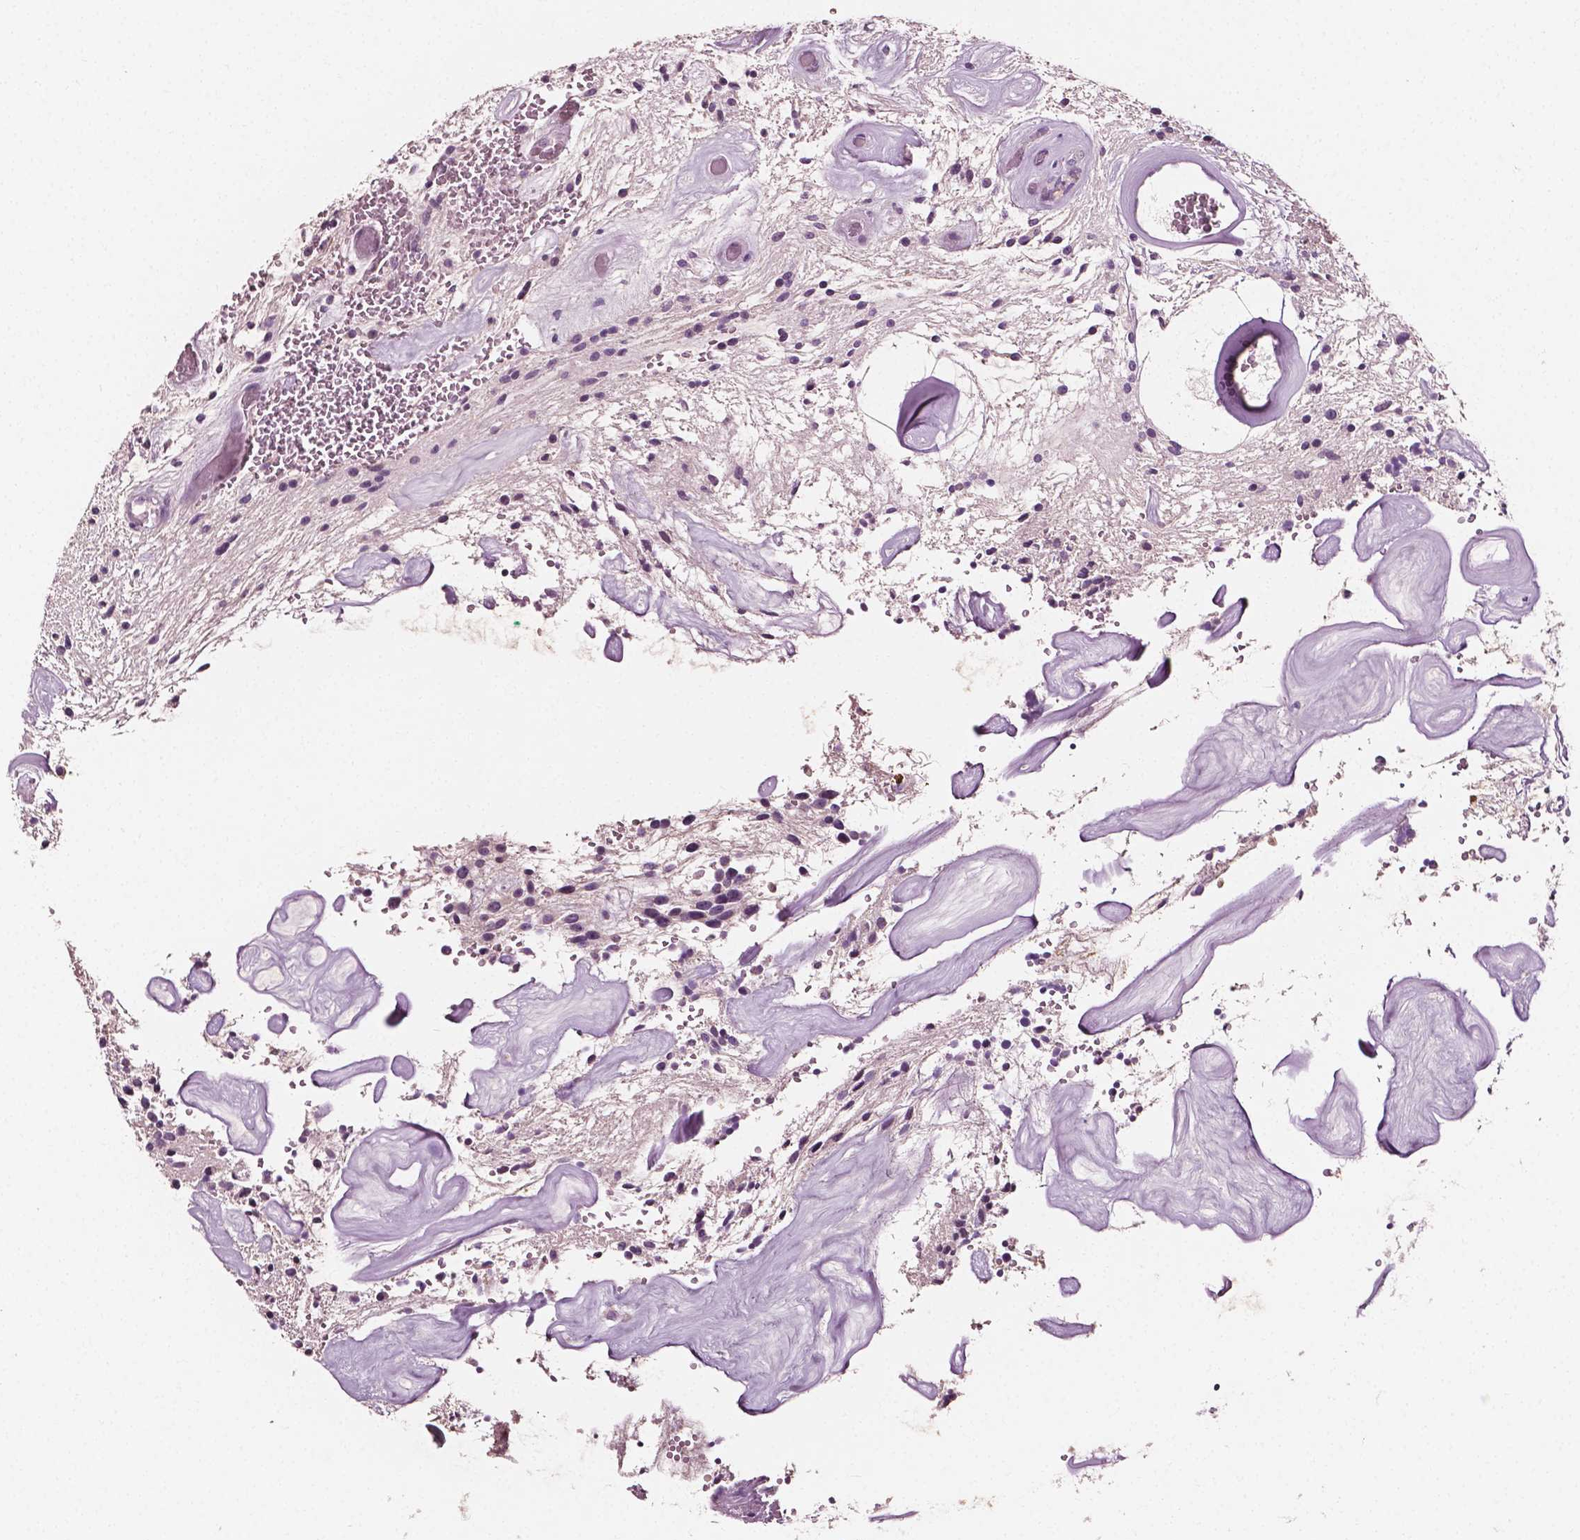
{"staining": {"intensity": "negative", "quantity": "none", "location": "none"}, "tissue": "glioma", "cell_type": "Tumor cells", "image_type": "cancer", "snomed": [{"axis": "morphology", "description": "Glioma, malignant, Low grade"}, {"axis": "topography", "description": "Cerebellum"}], "caption": "Human glioma stained for a protein using immunohistochemistry reveals no positivity in tumor cells.", "gene": "PLA2R1", "patient": {"sex": "female", "age": 14}}